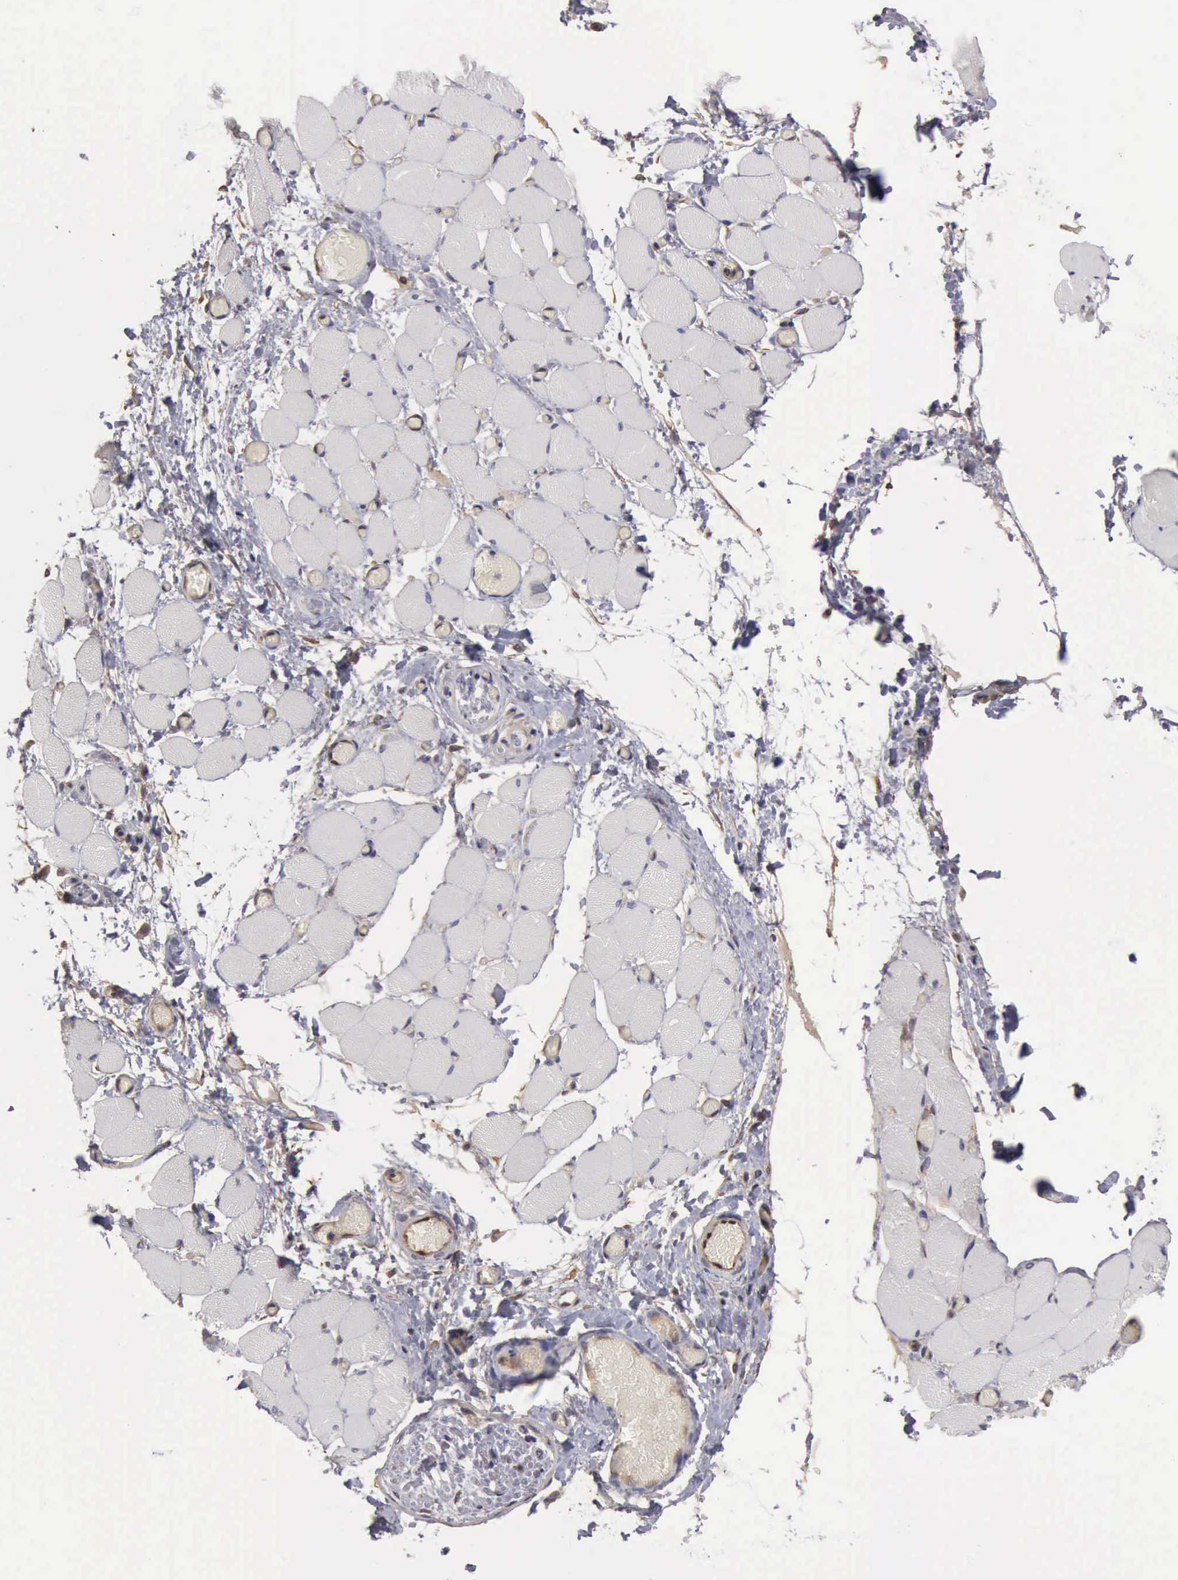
{"staining": {"intensity": "negative", "quantity": "none", "location": "none"}, "tissue": "skeletal muscle", "cell_type": "Myocytes", "image_type": "normal", "snomed": [{"axis": "morphology", "description": "Normal tissue, NOS"}, {"axis": "topography", "description": "Skeletal muscle"}, {"axis": "topography", "description": "Soft tissue"}], "caption": "The image shows no significant staining in myocytes of skeletal muscle.", "gene": "BMX", "patient": {"sex": "female", "age": 58}}